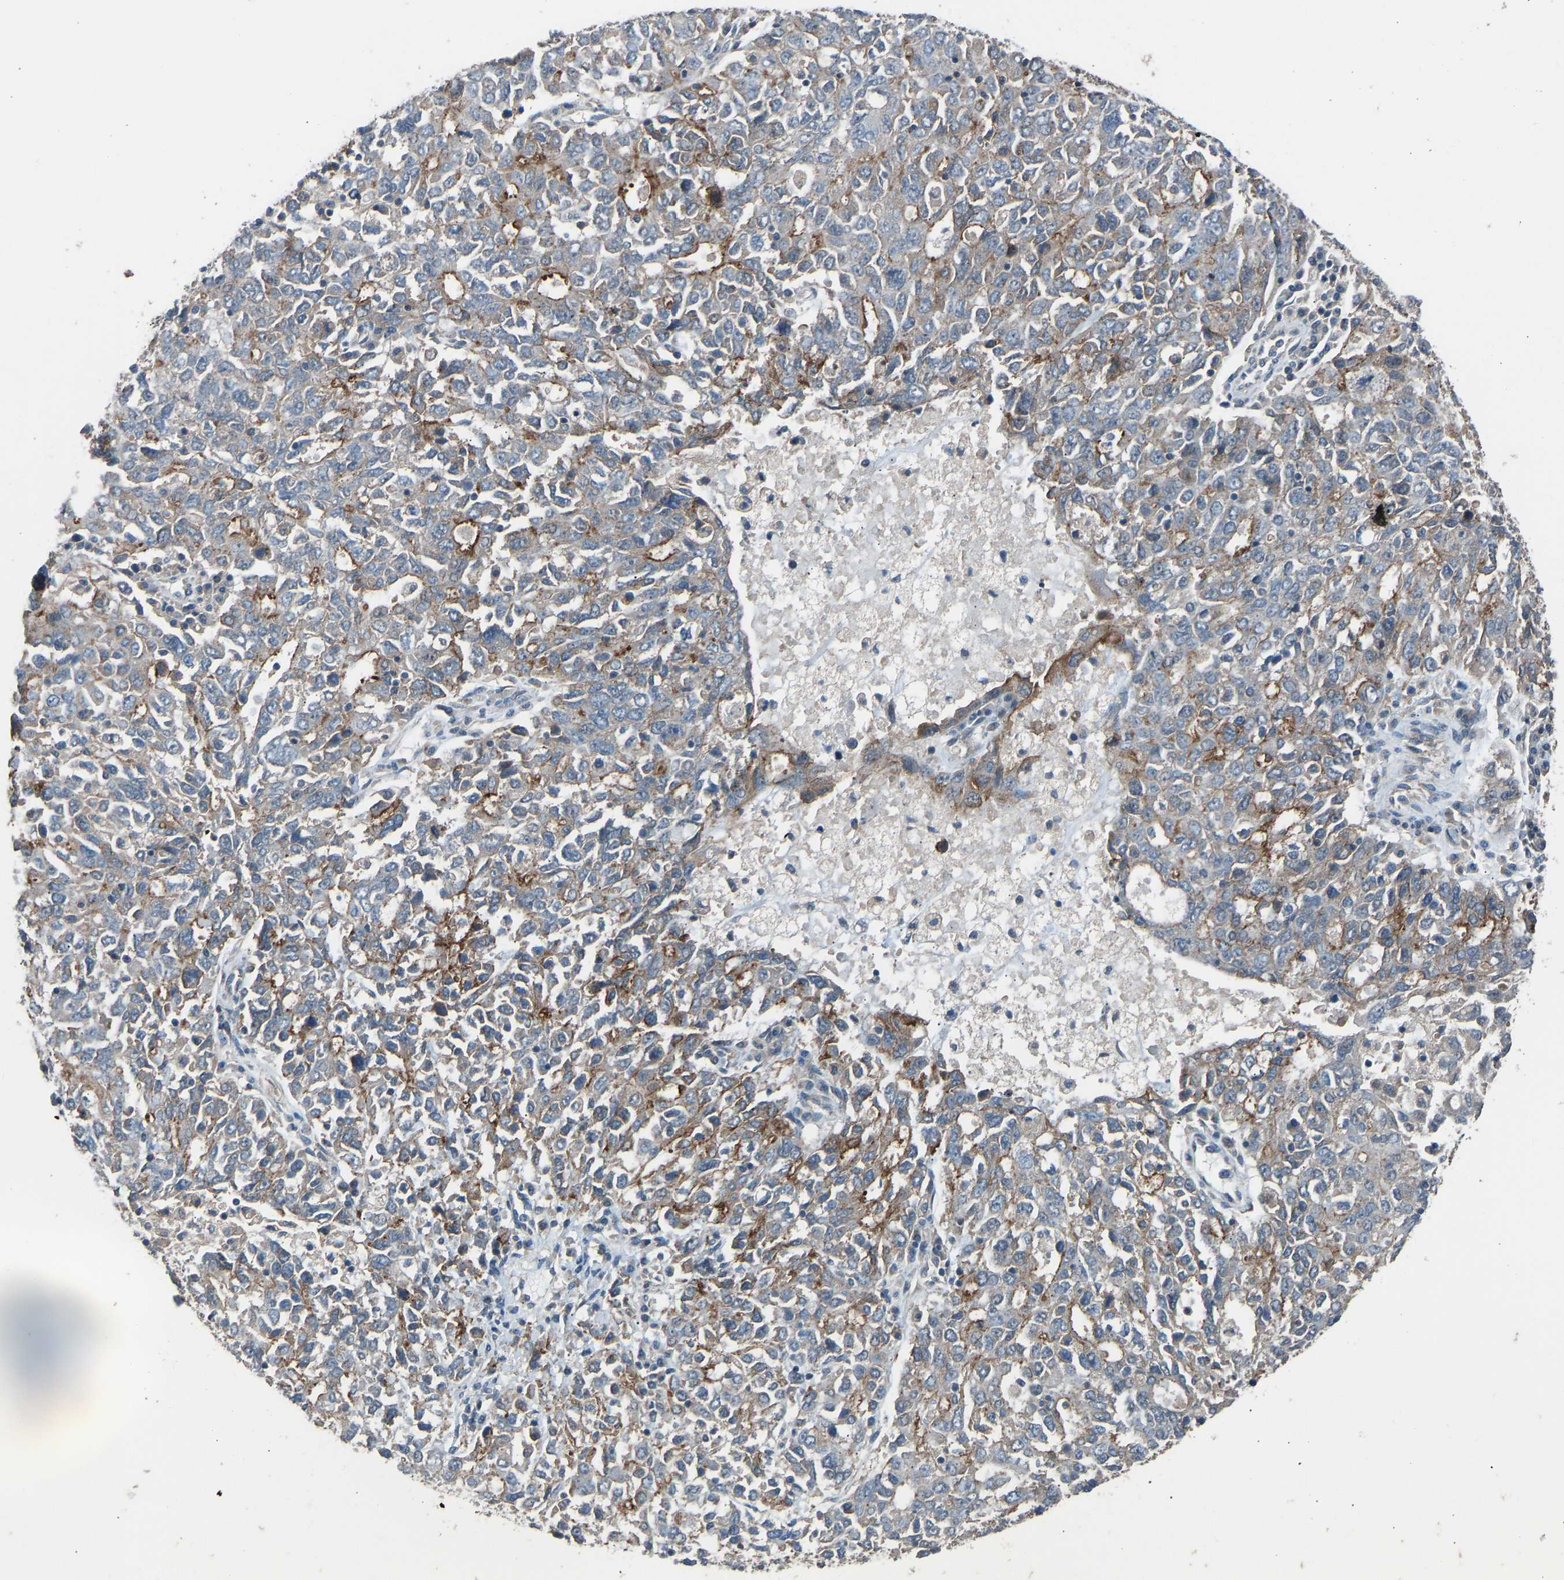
{"staining": {"intensity": "weak", "quantity": "25%-75%", "location": "cytoplasmic/membranous"}, "tissue": "ovarian cancer", "cell_type": "Tumor cells", "image_type": "cancer", "snomed": [{"axis": "morphology", "description": "Carcinoma, endometroid"}, {"axis": "topography", "description": "Ovary"}], "caption": "Protein expression analysis of human ovarian cancer reveals weak cytoplasmic/membranous positivity in about 25%-75% of tumor cells. Using DAB (3,3'-diaminobenzidine) (brown) and hematoxylin (blue) stains, captured at high magnification using brightfield microscopy.", "gene": "SLC43A1", "patient": {"sex": "female", "age": 62}}